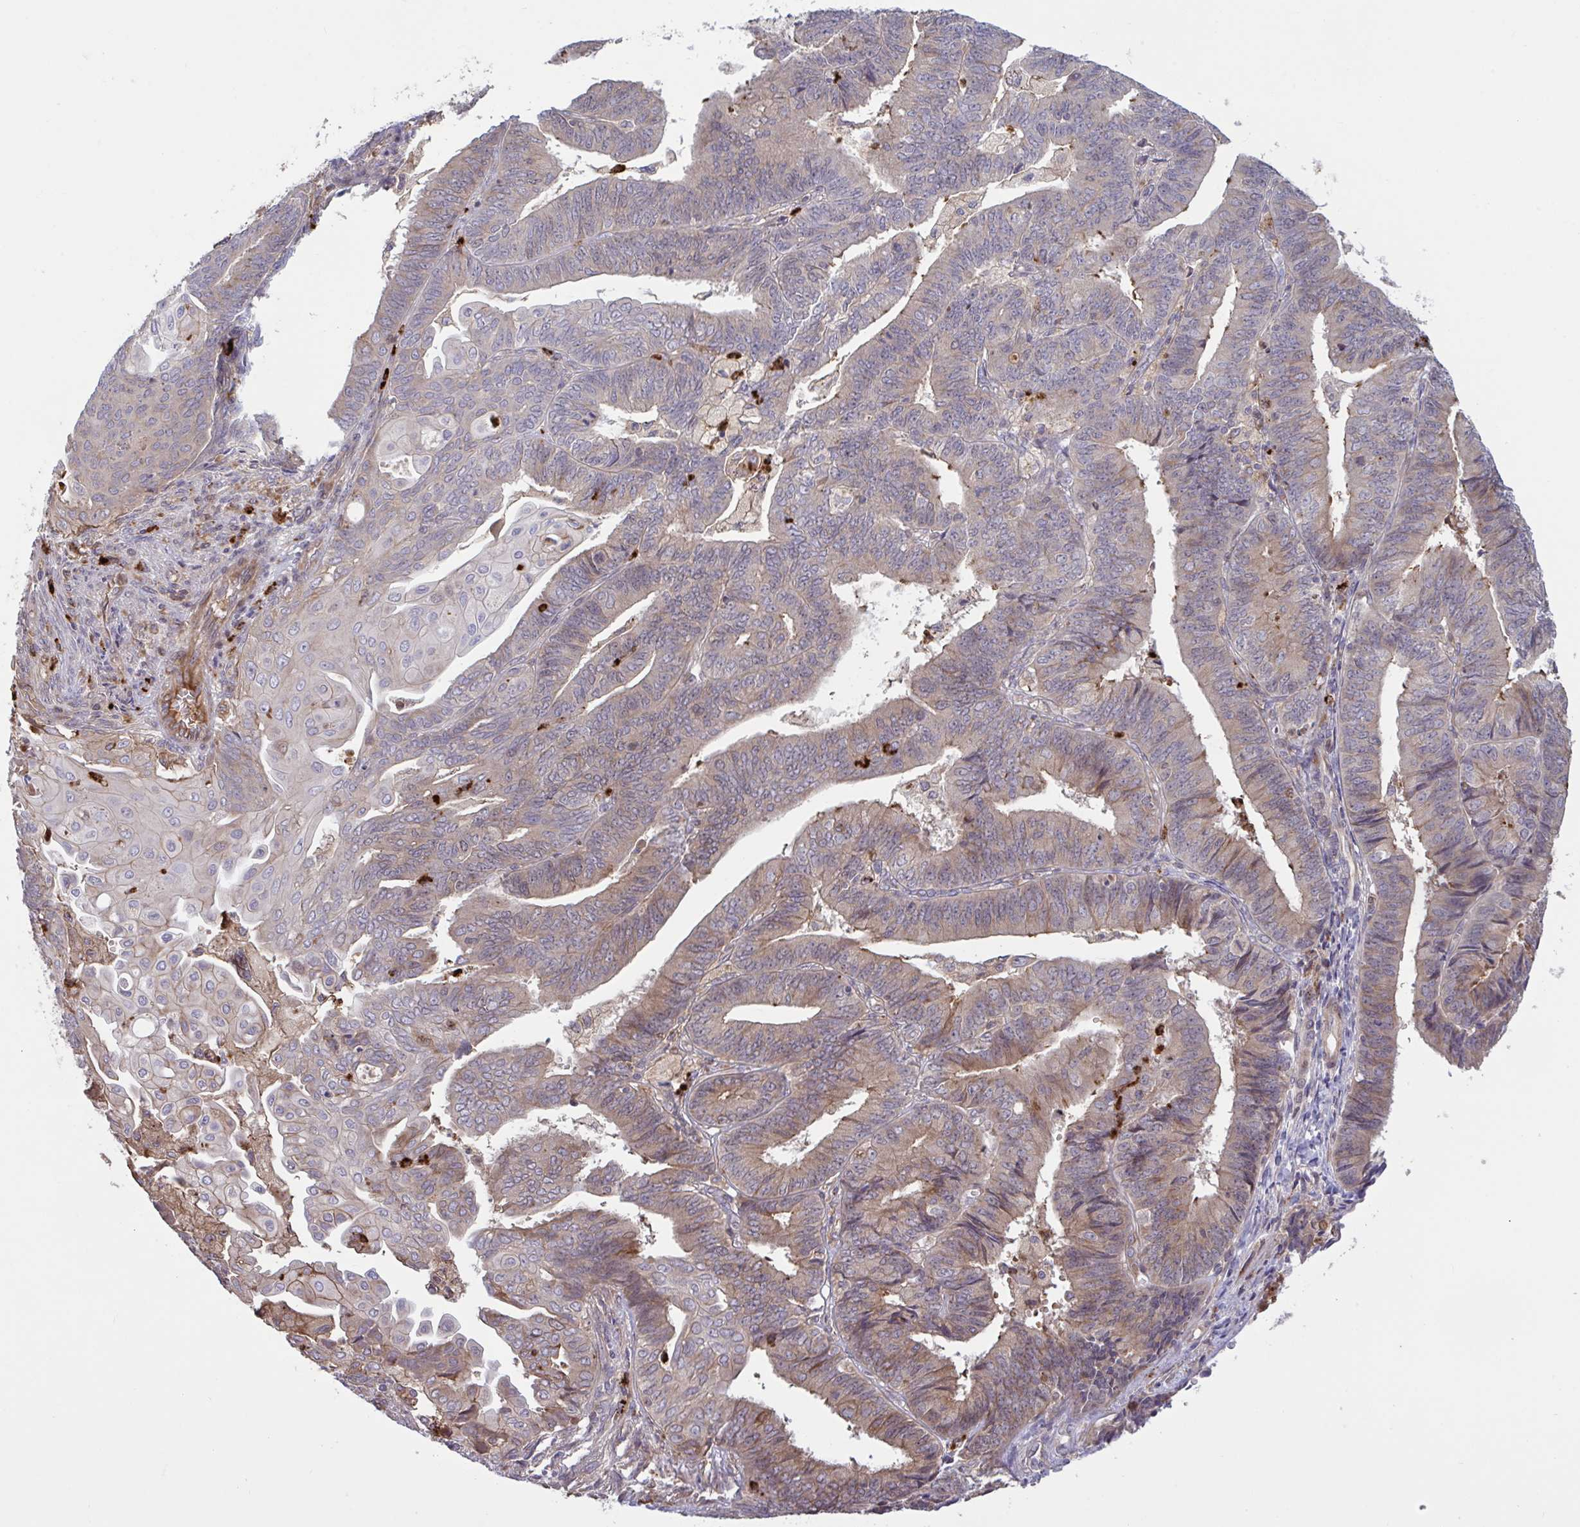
{"staining": {"intensity": "weak", "quantity": "25%-75%", "location": "cytoplasmic/membranous"}, "tissue": "endometrial cancer", "cell_type": "Tumor cells", "image_type": "cancer", "snomed": [{"axis": "morphology", "description": "Adenocarcinoma, NOS"}, {"axis": "topography", "description": "Endometrium"}], "caption": "Endometrial cancer (adenocarcinoma) stained for a protein (brown) exhibits weak cytoplasmic/membranous positive positivity in approximately 25%-75% of tumor cells.", "gene": "IL1R1", "patient": {"sex": "female", "age": 73}}